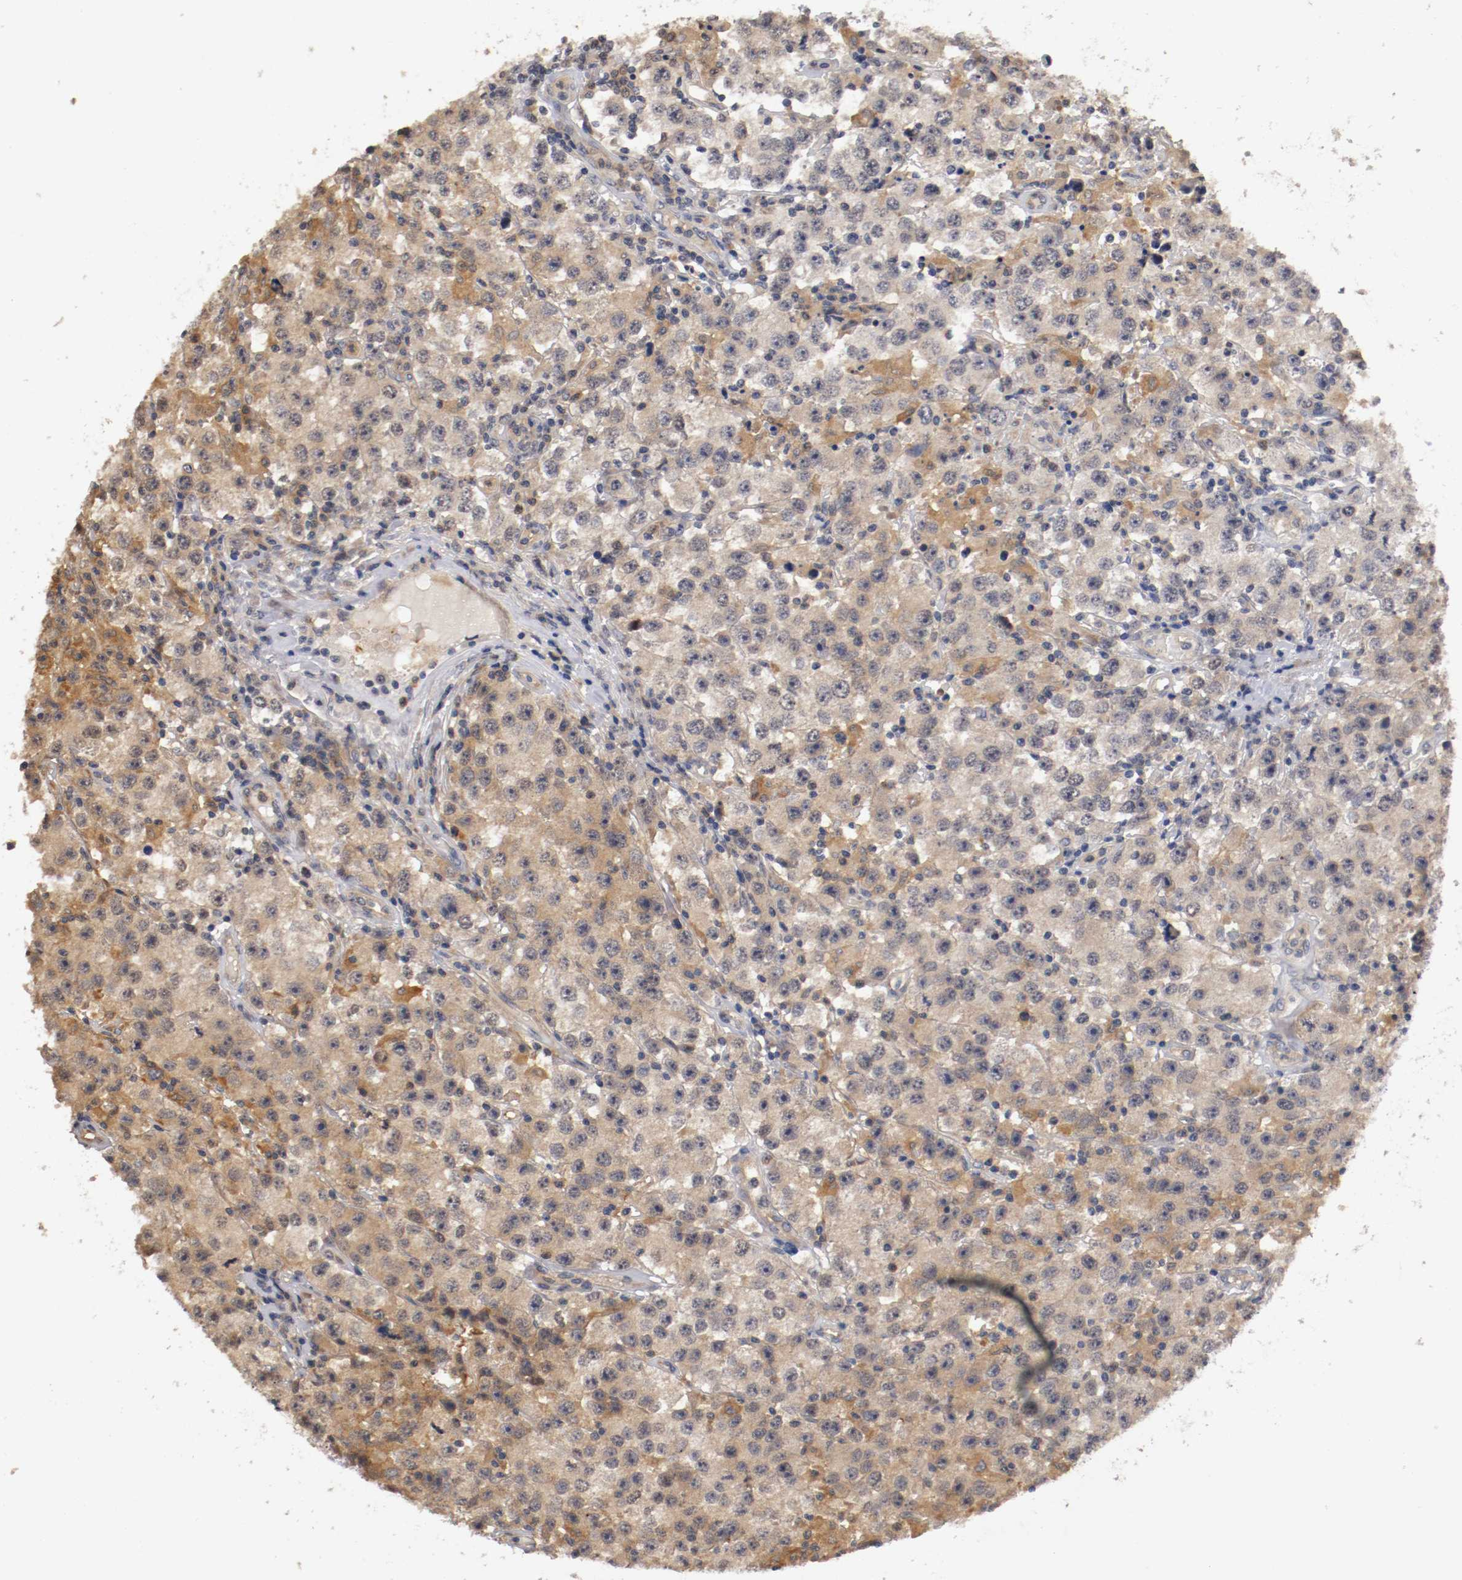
{"staining": {"intensity": "weak", "quantity": "25%-75%", "location": "cytoplasmic/membranous"}, "tissue": "testis cancer", "cell_type": "Tumor cells", "image_type": "cancer", "snomed": [{"axis": "morphology", "description": "Seminoma, NOS"}, {"axis": "topography", "description": "Testis"}], "caption": "DAB (3,3'-diaminobenzidine) immunohistochemical staining of seminoma (testis) displays weak cytoplasmic/membranous protein expression in approximately 25%-75% of tumor cells.", "gene": "RBM23", "patient": {"sex": "male", "age": 52}}